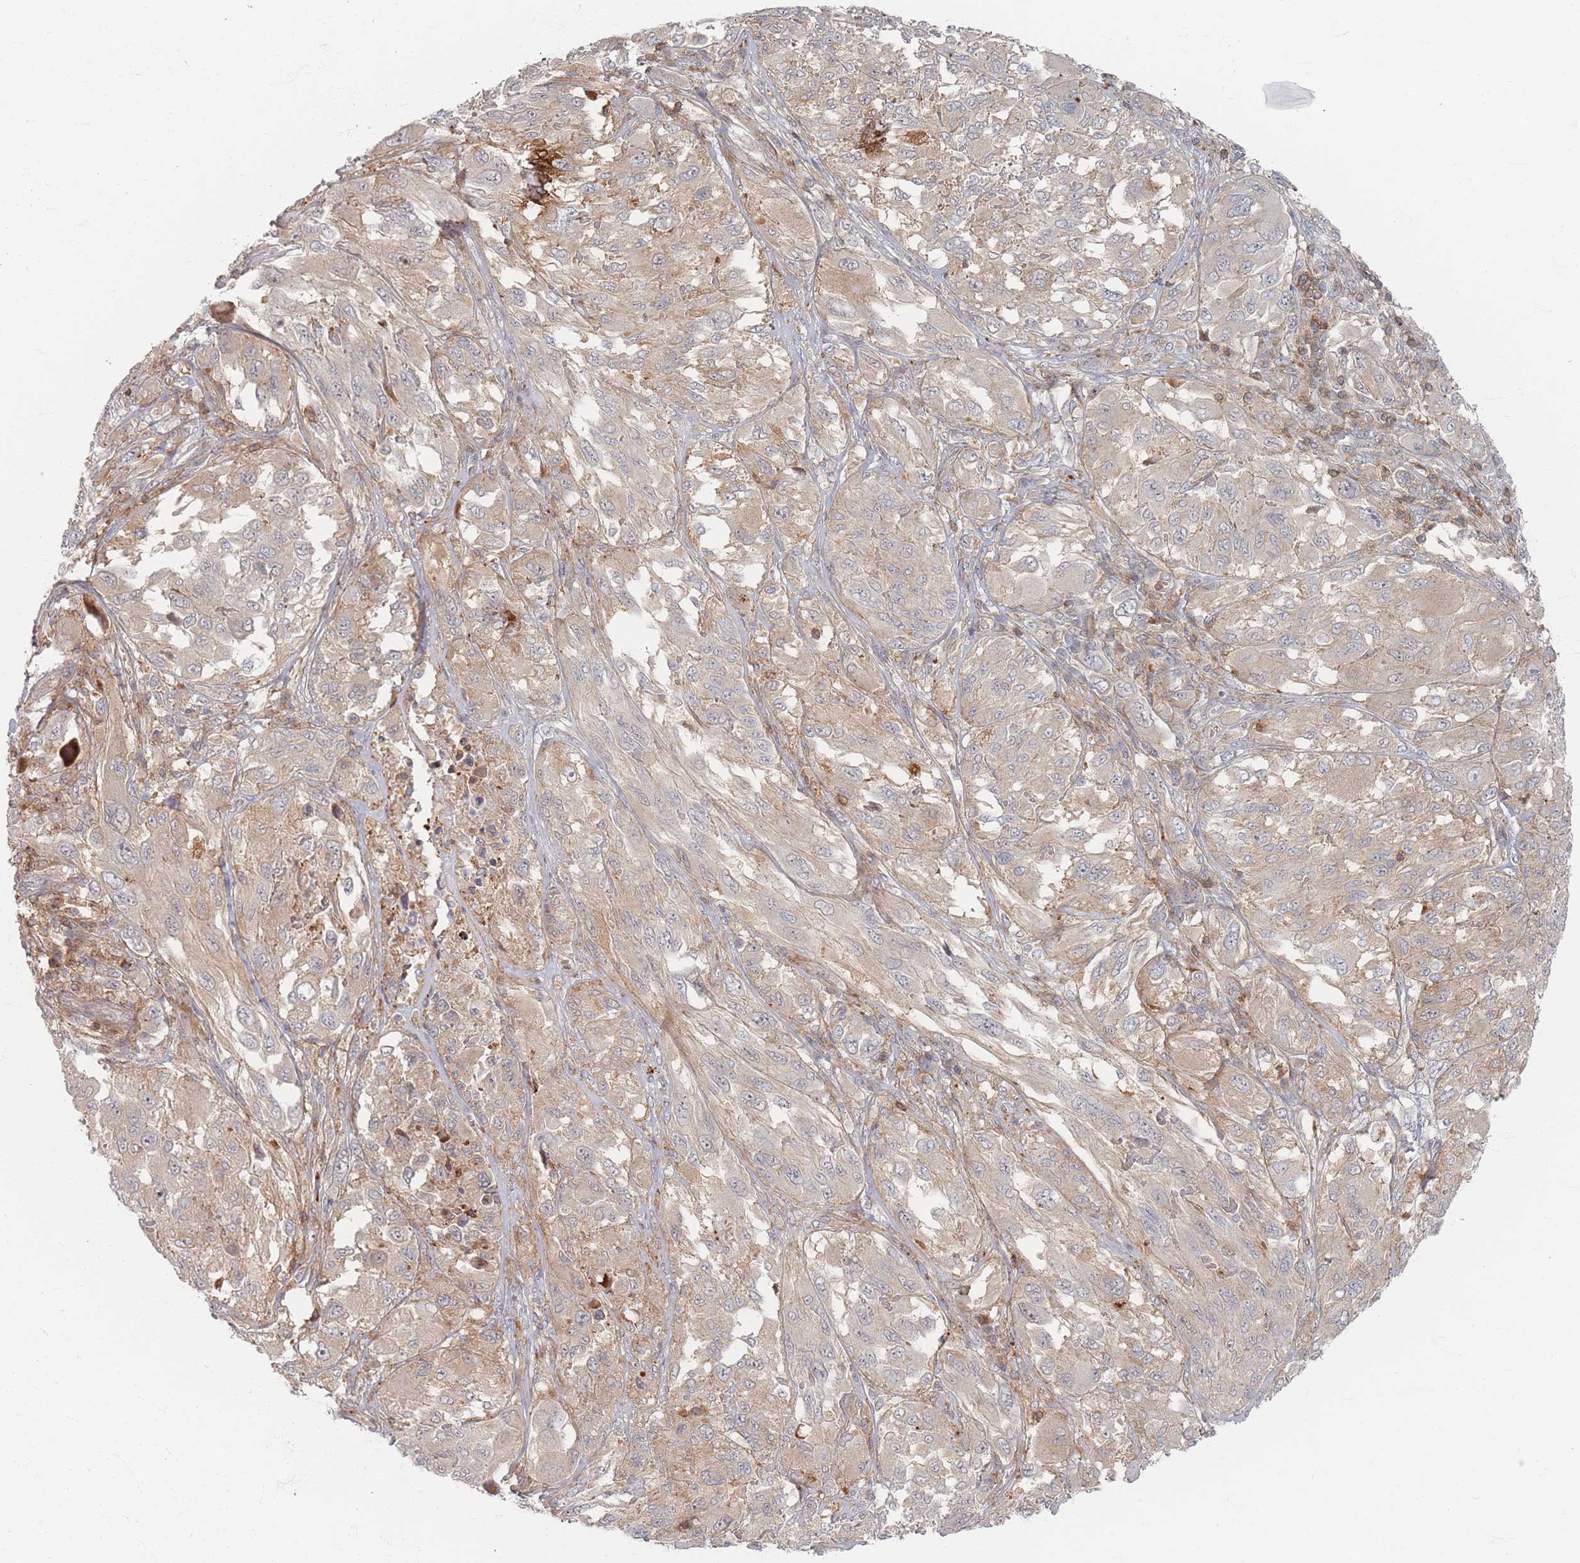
{"staining": {"intensity": "weak", "quantity": "25%-75%", "location": "cytoplasmic/membranous"}, "tissue": "melanoma", "cell_type": "Tumor cells", "image_type": "cancer", "snomed": [{"axis": "morphology", "description": "Malignant melanoma, NOS"}, {"axis": "topography", "description": "Skin"}], "caption": "Weak cytoplasmic/membranous staining is seen in approximately 25%-75% of tumor cells in malignant melanoma. Nuclei are stained in blue.", "gene": "ZNF852", "patient": {"sex": "female", "age": 91}}